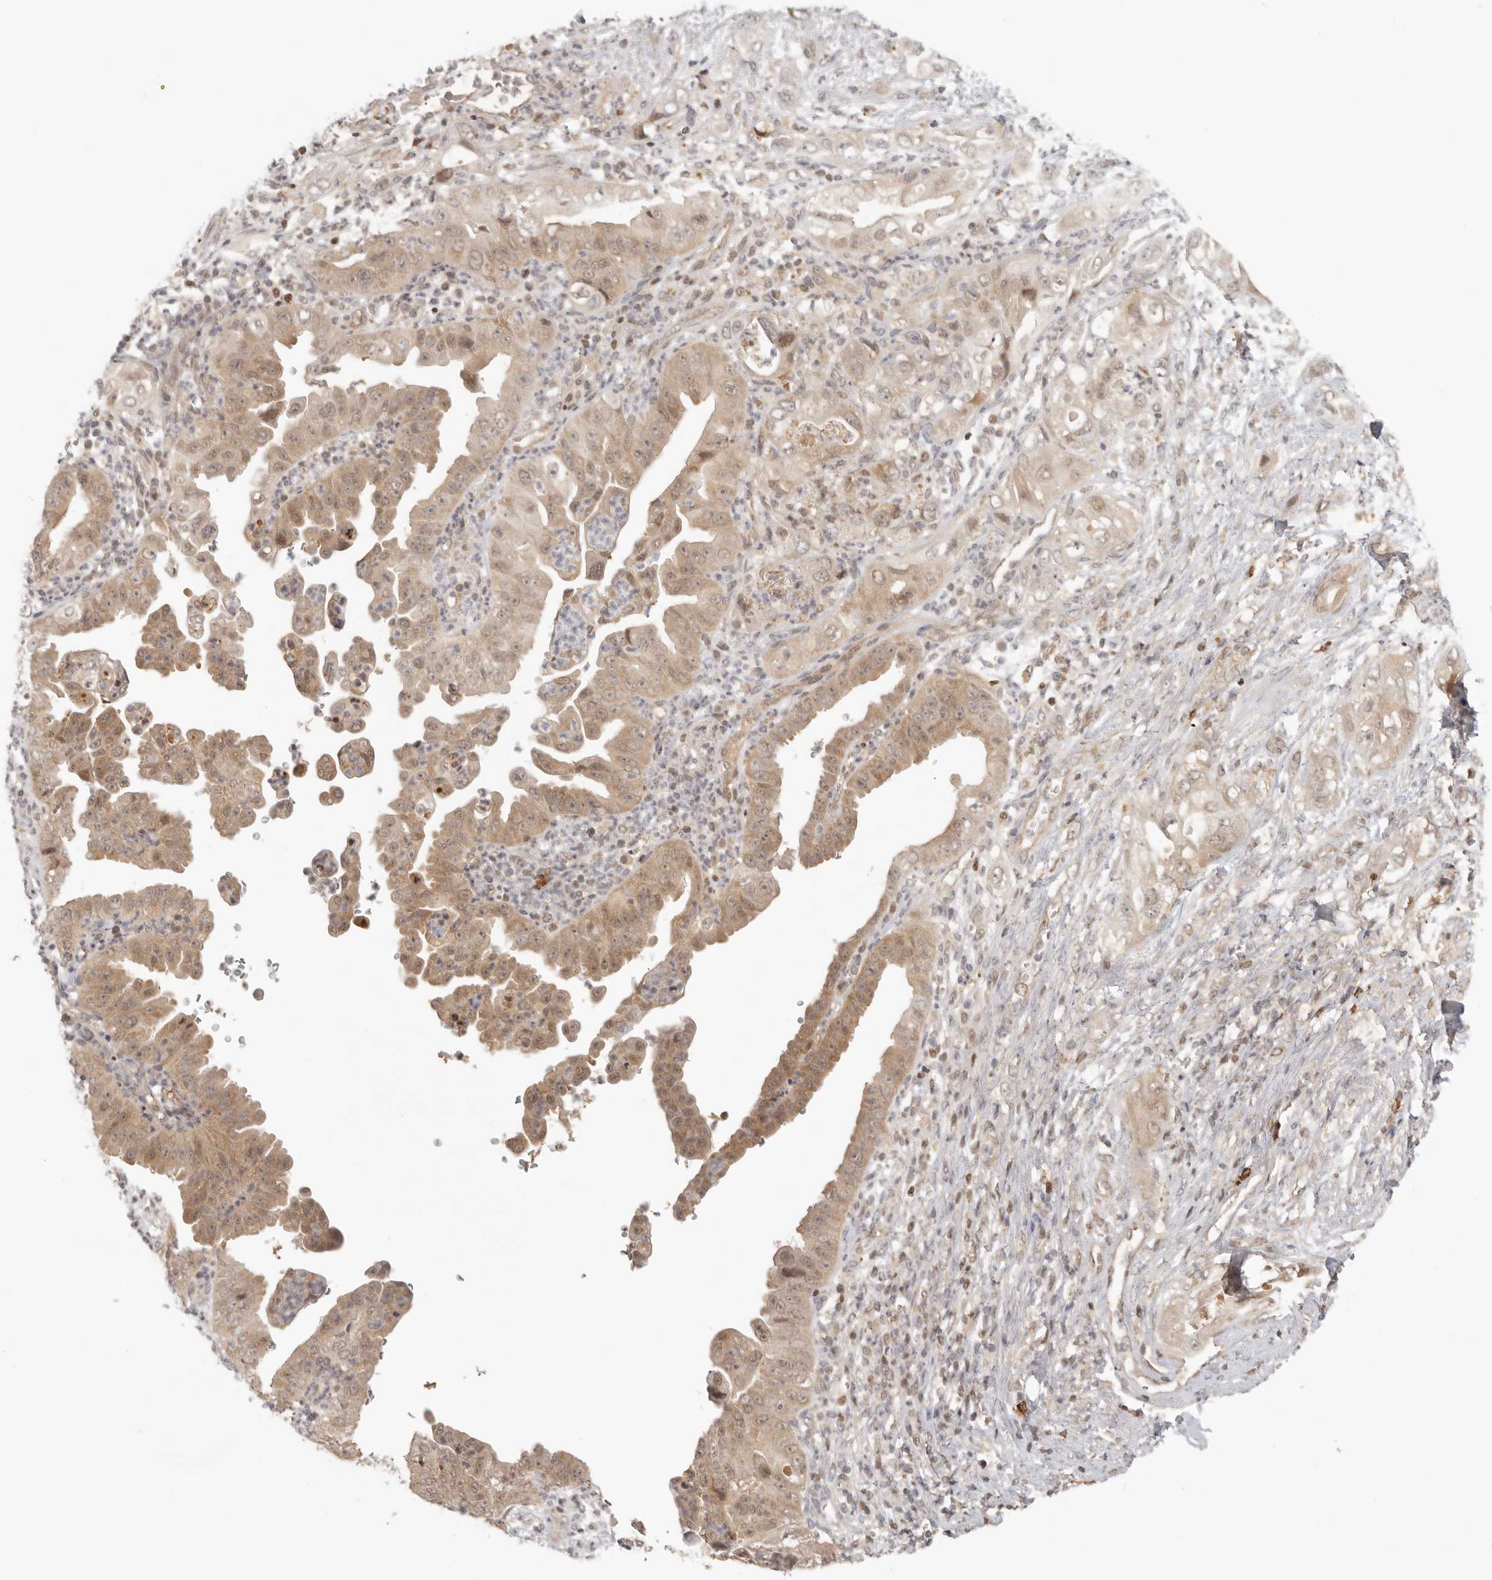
{"staining": {"intensity": "moderate", "quantity": ">75%", "location": "cytoplasmic/membranous"}, "tissue": "pancreatic cancer", "cell_type": "Tumor cells", "image_type": "cancer", "snomed": [{"axis": "morphology", "description": "Adenocarcinoma, NOS"}, {"axis": "topography", "description": "Pancreas"}], "caption": "Brown immunohistochemical staining in human adenocarcinoma (pancreatic) demonstrates moderate cytoplasmic/membranous expression in approximately >75% of tumor cells.", "gene": "PSMA5", "patient": {"sex": "female", "age": 78}}